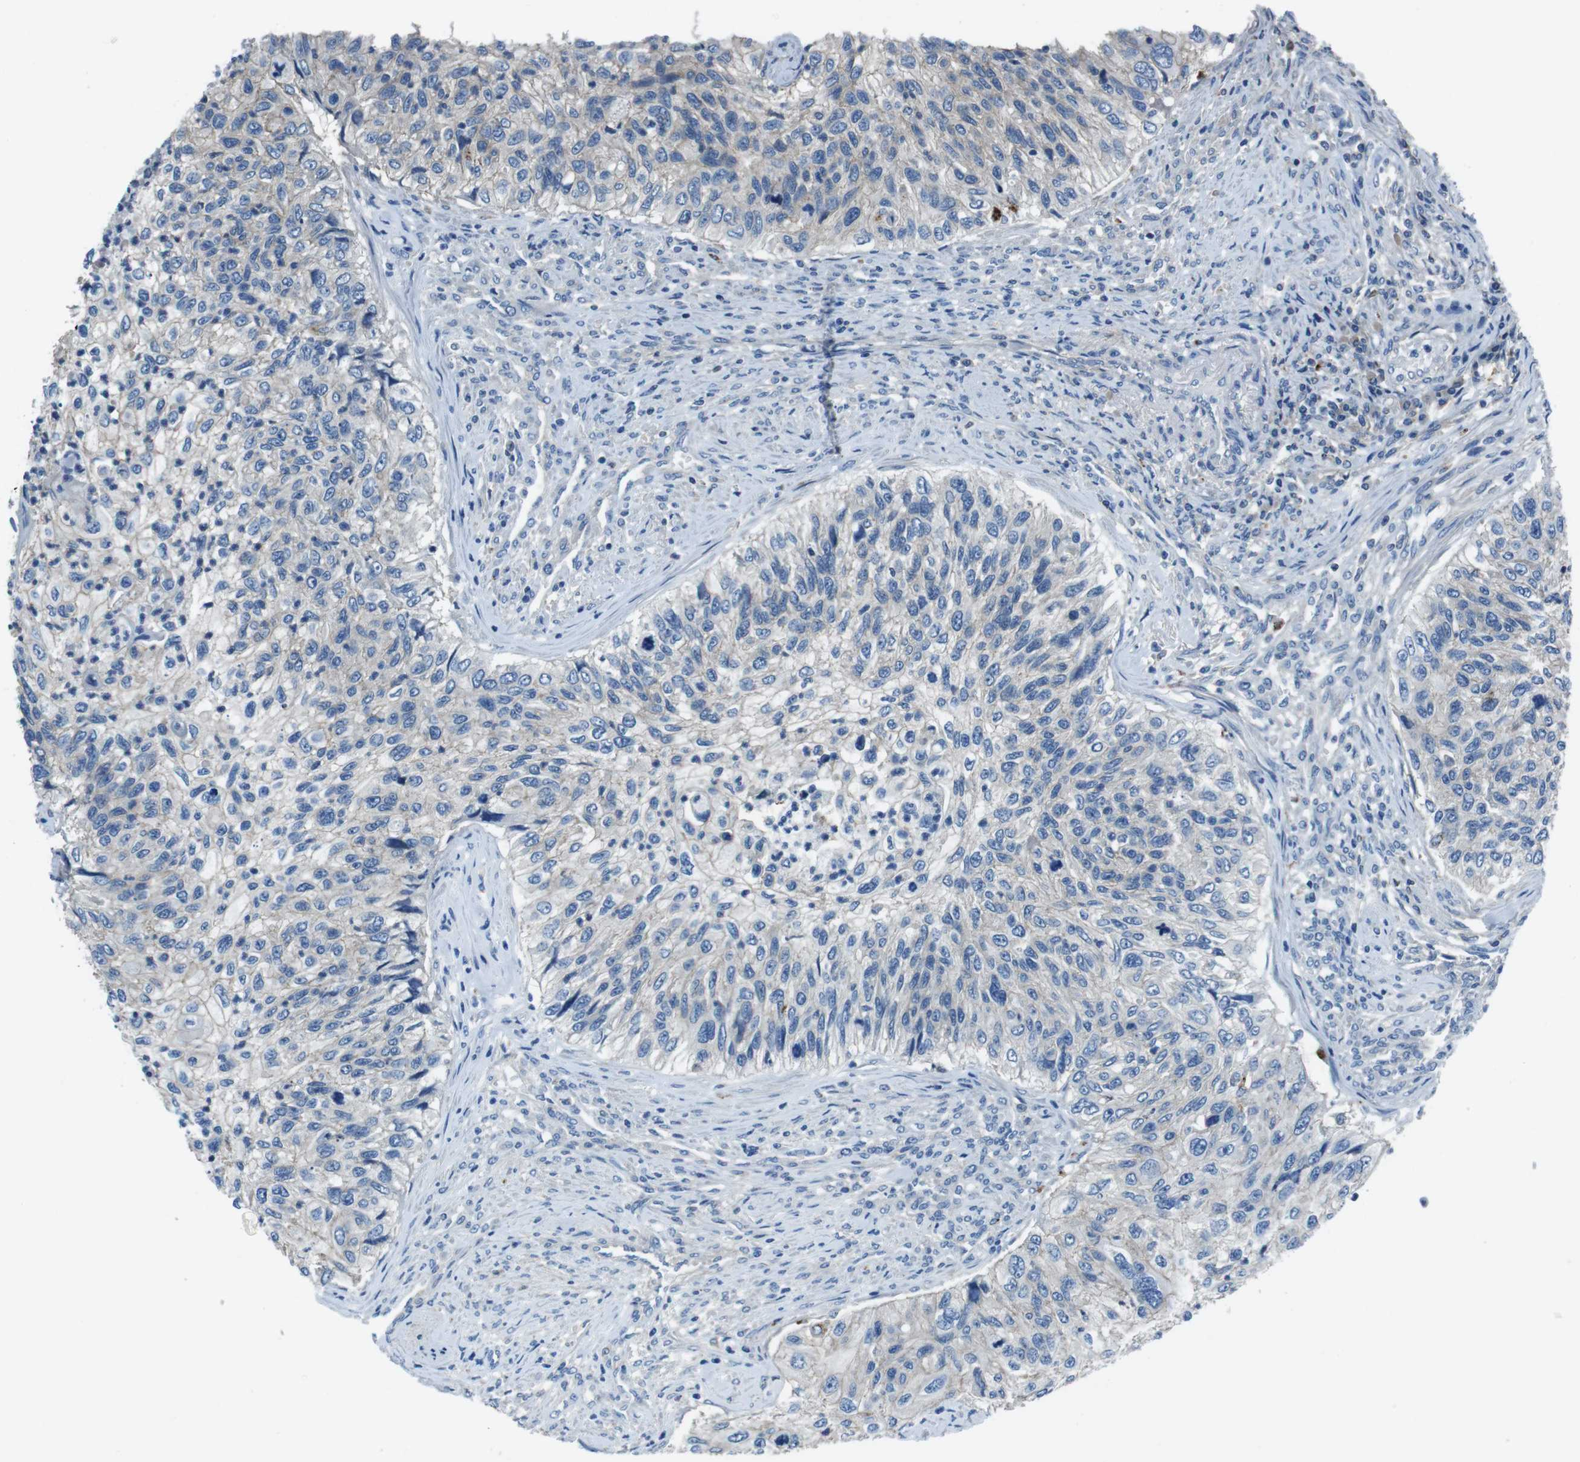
{"staining": {"intensity": "negative", "quantity": "none", "location": "none"}, "tissue": "urothelial cancer", "cell_type": "Tumor cells", "image_type": "cancer", "snomed": [{"axis": "morphology", "description": "Urothelial carcinoma, High grade"}, {"axis": "topography", "description": "Urinary bladder"}], "caption": "Tumor cells show no significant protein positivity in high-grade urothelial carcinoma.", "gene": "TULP3", "patient": {"sex": "female", "age": 60}}